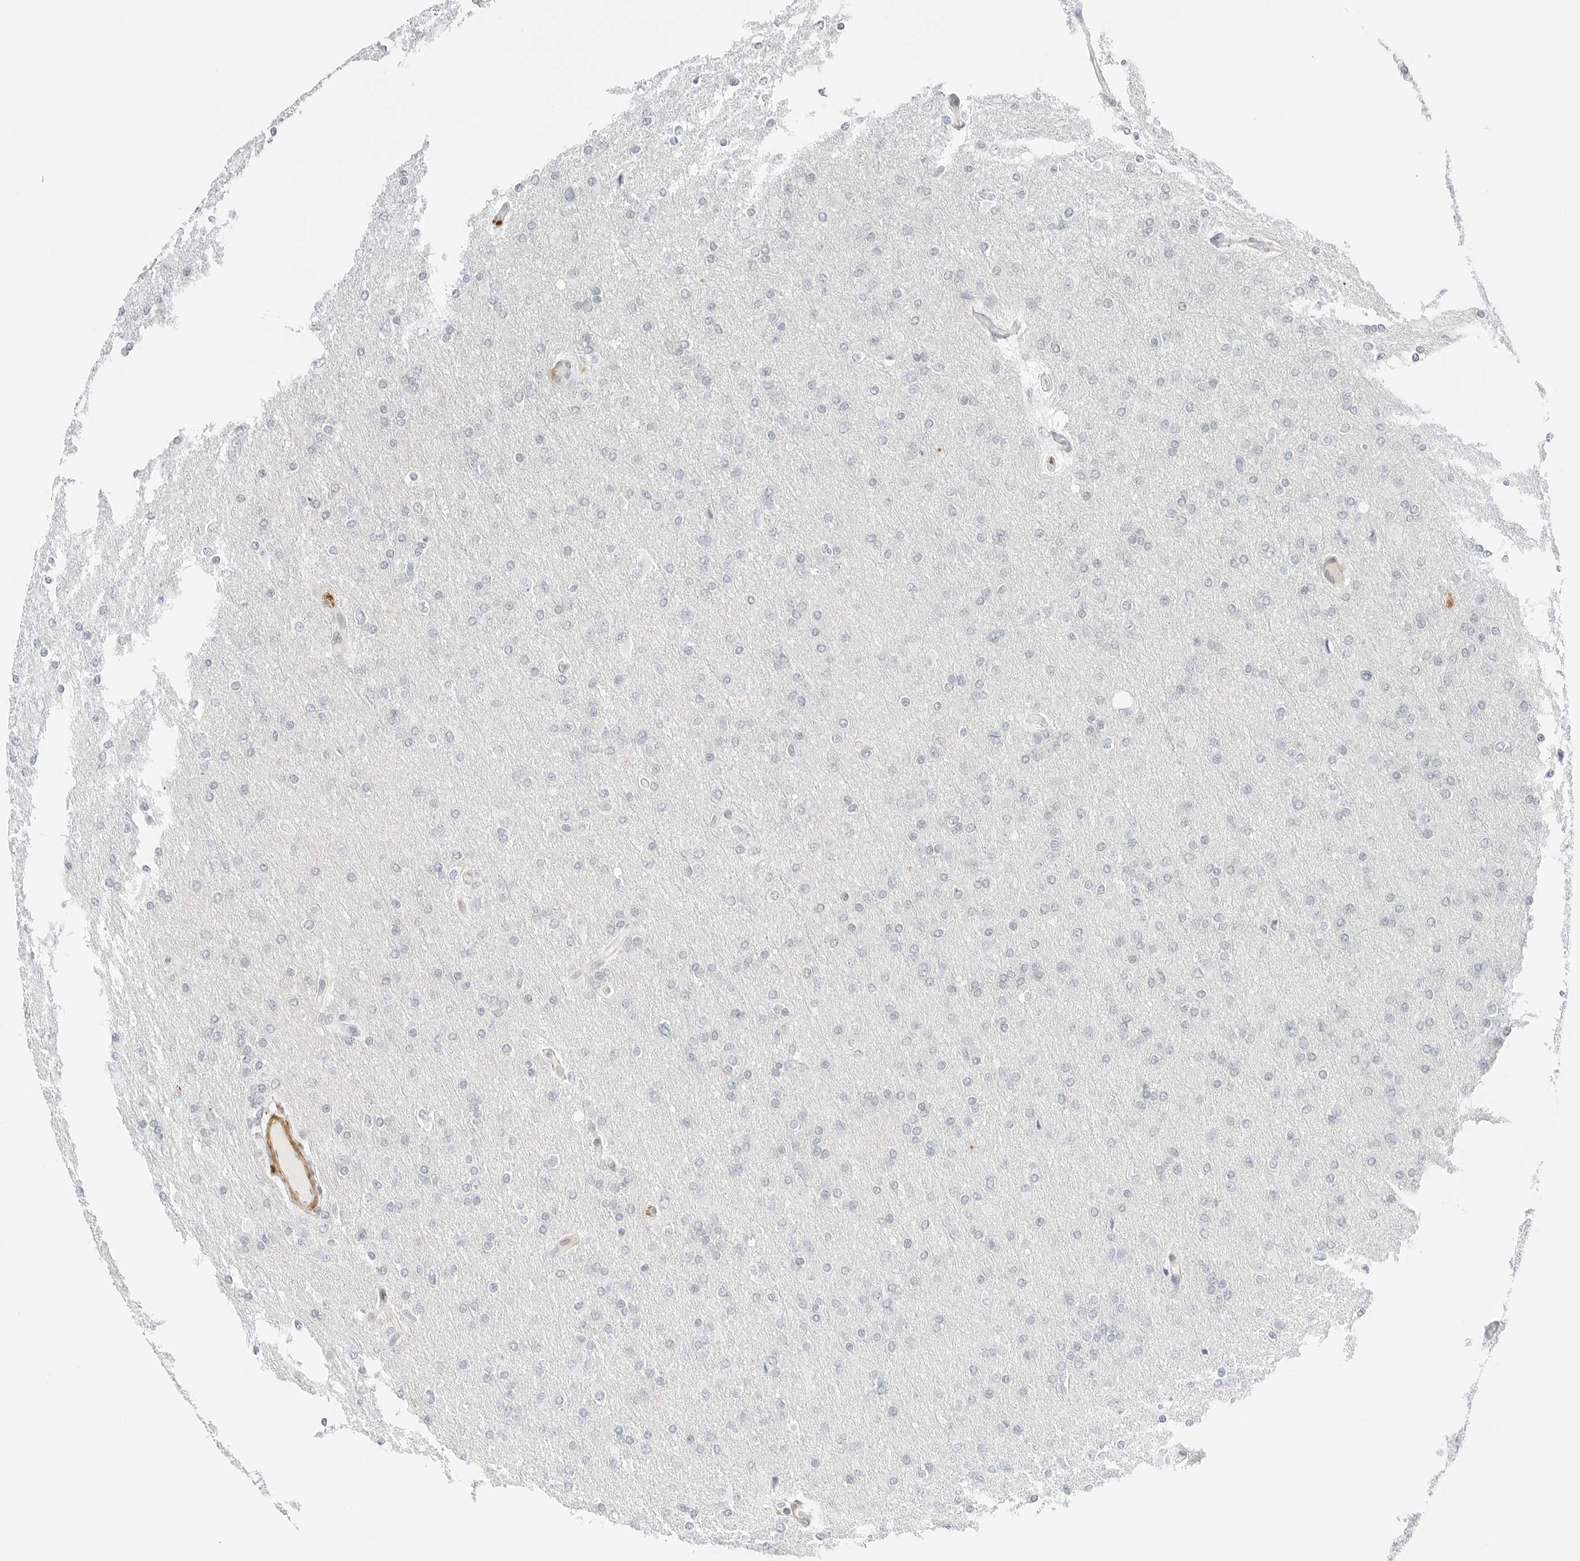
{"staining": {"intensity": "negative", "quantity": "none", "location": "none"}, "tissue": "glioma", "cell_type": "Tumor cells", "image_type": "cancer", "snomed": [{"axis": "morphology", "description": "Glioma, malignant, High grade"}, {"axis": "topography", "description": "Cerebral cortex"}], "caption": "A micrograph of human high-grade glioma (malignant) is negative for staining in tumor cells.", "gene": "IQCC", "patient": {"sex": "female", "age": 36}}